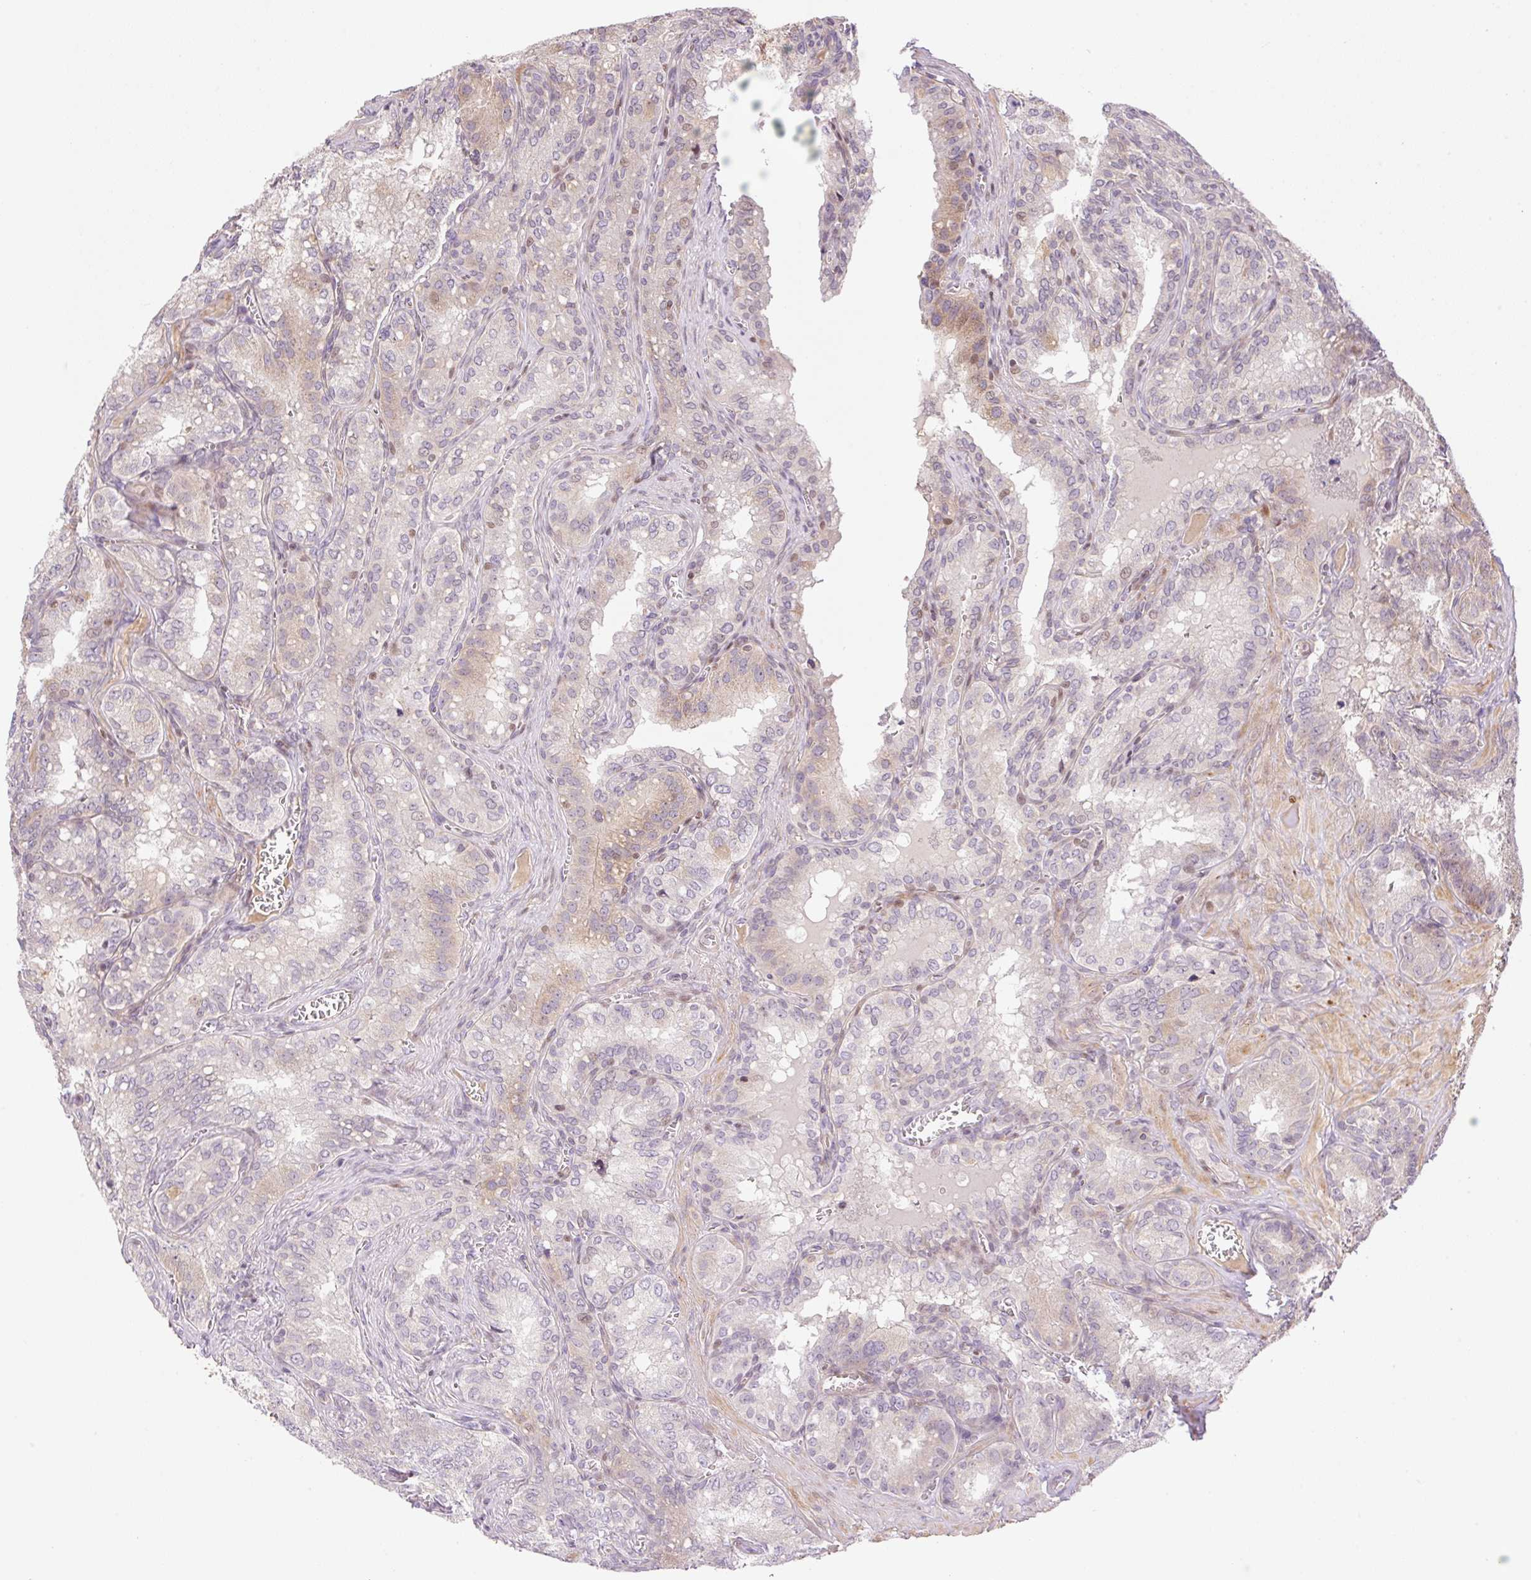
{"staining": {"intensity": "weak", "quantity": "<25%", "location": "cytoplasmic/membranous,nuclear"}, "tissue": "seminal vesicle", "cell_type": "Glandular cells", "image_type": "normal", "snomed": [{"axis": "morphology", "description": "Normal tissue, NOS"}, {"axis": "topography", "description": "Seminal veicle"}], "caption": "There is no significant staining in glandular cells of seminal vesicle. The staining is performed using DAB (3,3'-diaminobenzidine) brown chromogen with nuclei counter-stained in using hematoxylin.", "gene": "ZNF394", "patient": {"sex": "male", "age": 47}}